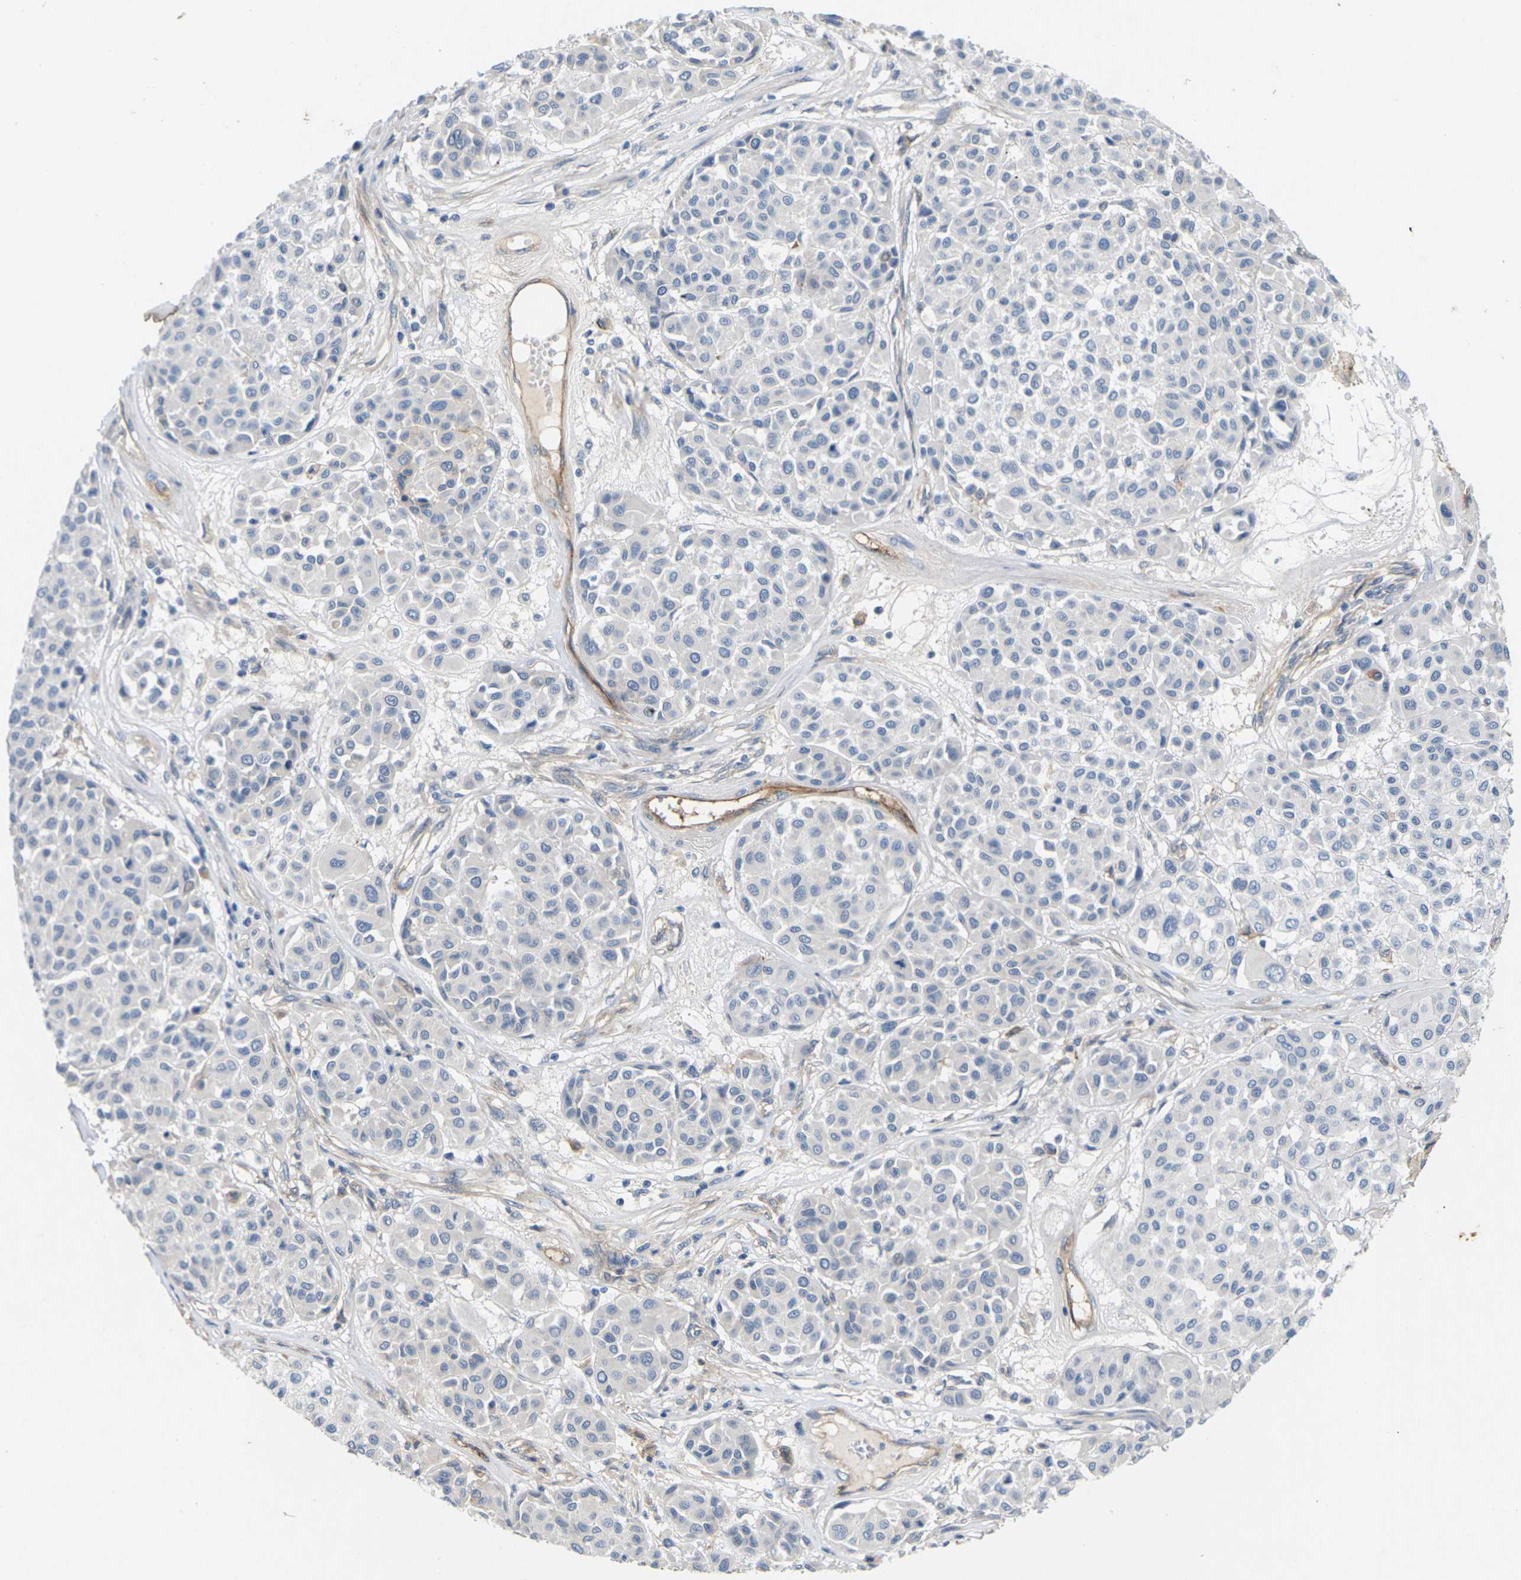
{"staining": {"intensity": "negative", "quantity": "none", "location": "none"}, "tissue": "melanoma", "cell_type": "Tumor cells", "image_type": "cancer", "snomed": [{"axis": "morphology", "description": "Malignant melanoma, Metastatic site"}, {"axis": "topography", "description": "Soft tissue"}], "caption": "Image shows no protein expression in tumor cells of malignant melanoma (metastatic site) tissue.", "gene": "ITGA5", "patient": {"sex": "male", "age": 41}}